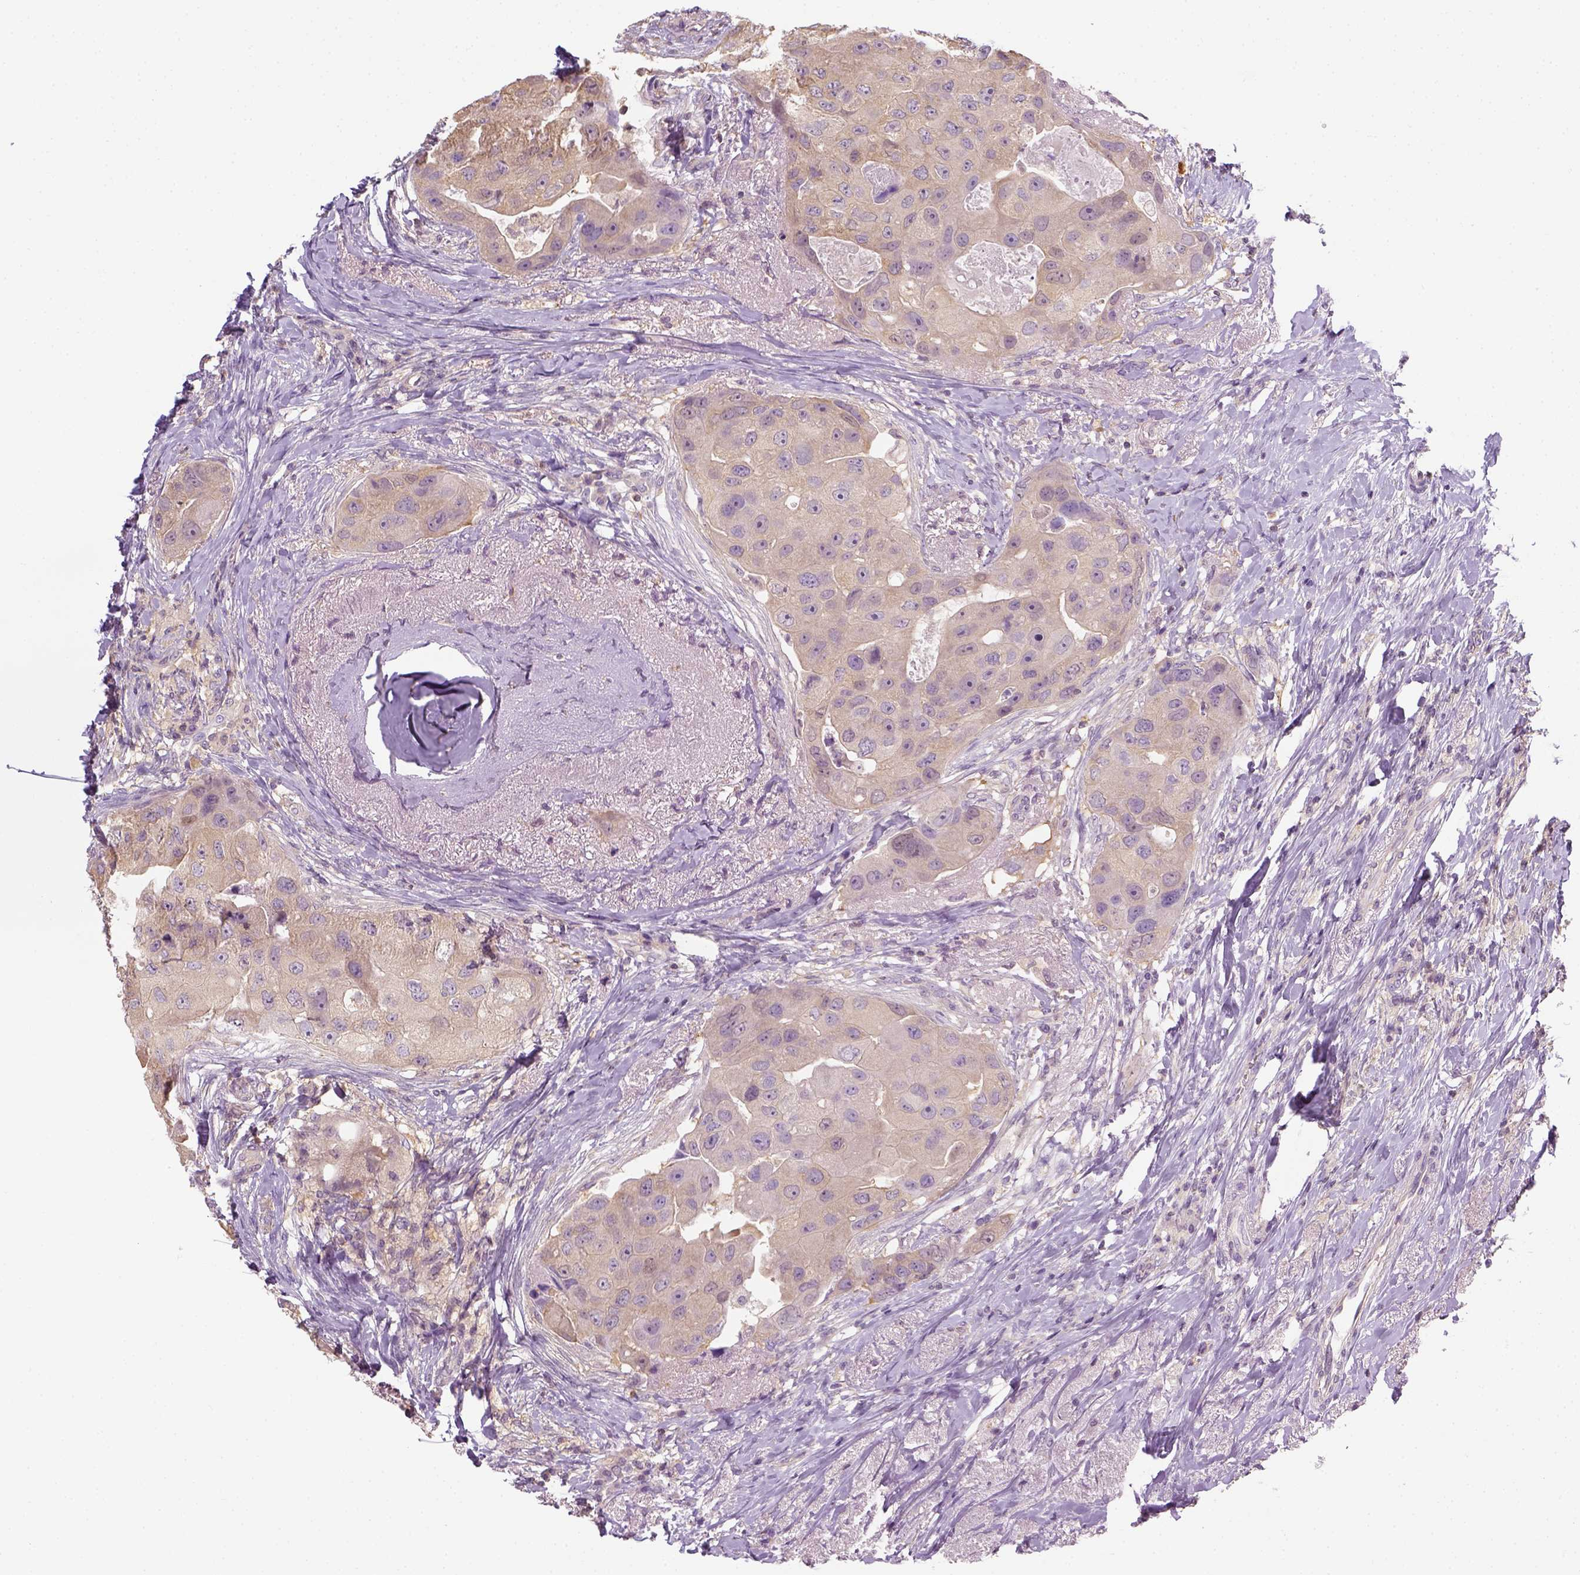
{"staining": {"intensity": "weak", "quantity": "<25%", "location": "cytoplasmic/membranous"}, "tissue": "breast cancer", "cell_type": "Tumor cells", "image_type": "cancer", "snomed": [{"axis": "morphology", "description": "Duct carcinoma"}, {"axis": "topography", "description": "Breast"}], "caption": "The immunohistochemistry (IHC) micrograph has no significant expression in tumor cells of breast cancer (invasive ductal carcinoma) tissue.", "gene": "EPHB1", "patient": {"sex": "female", "age": 43}}